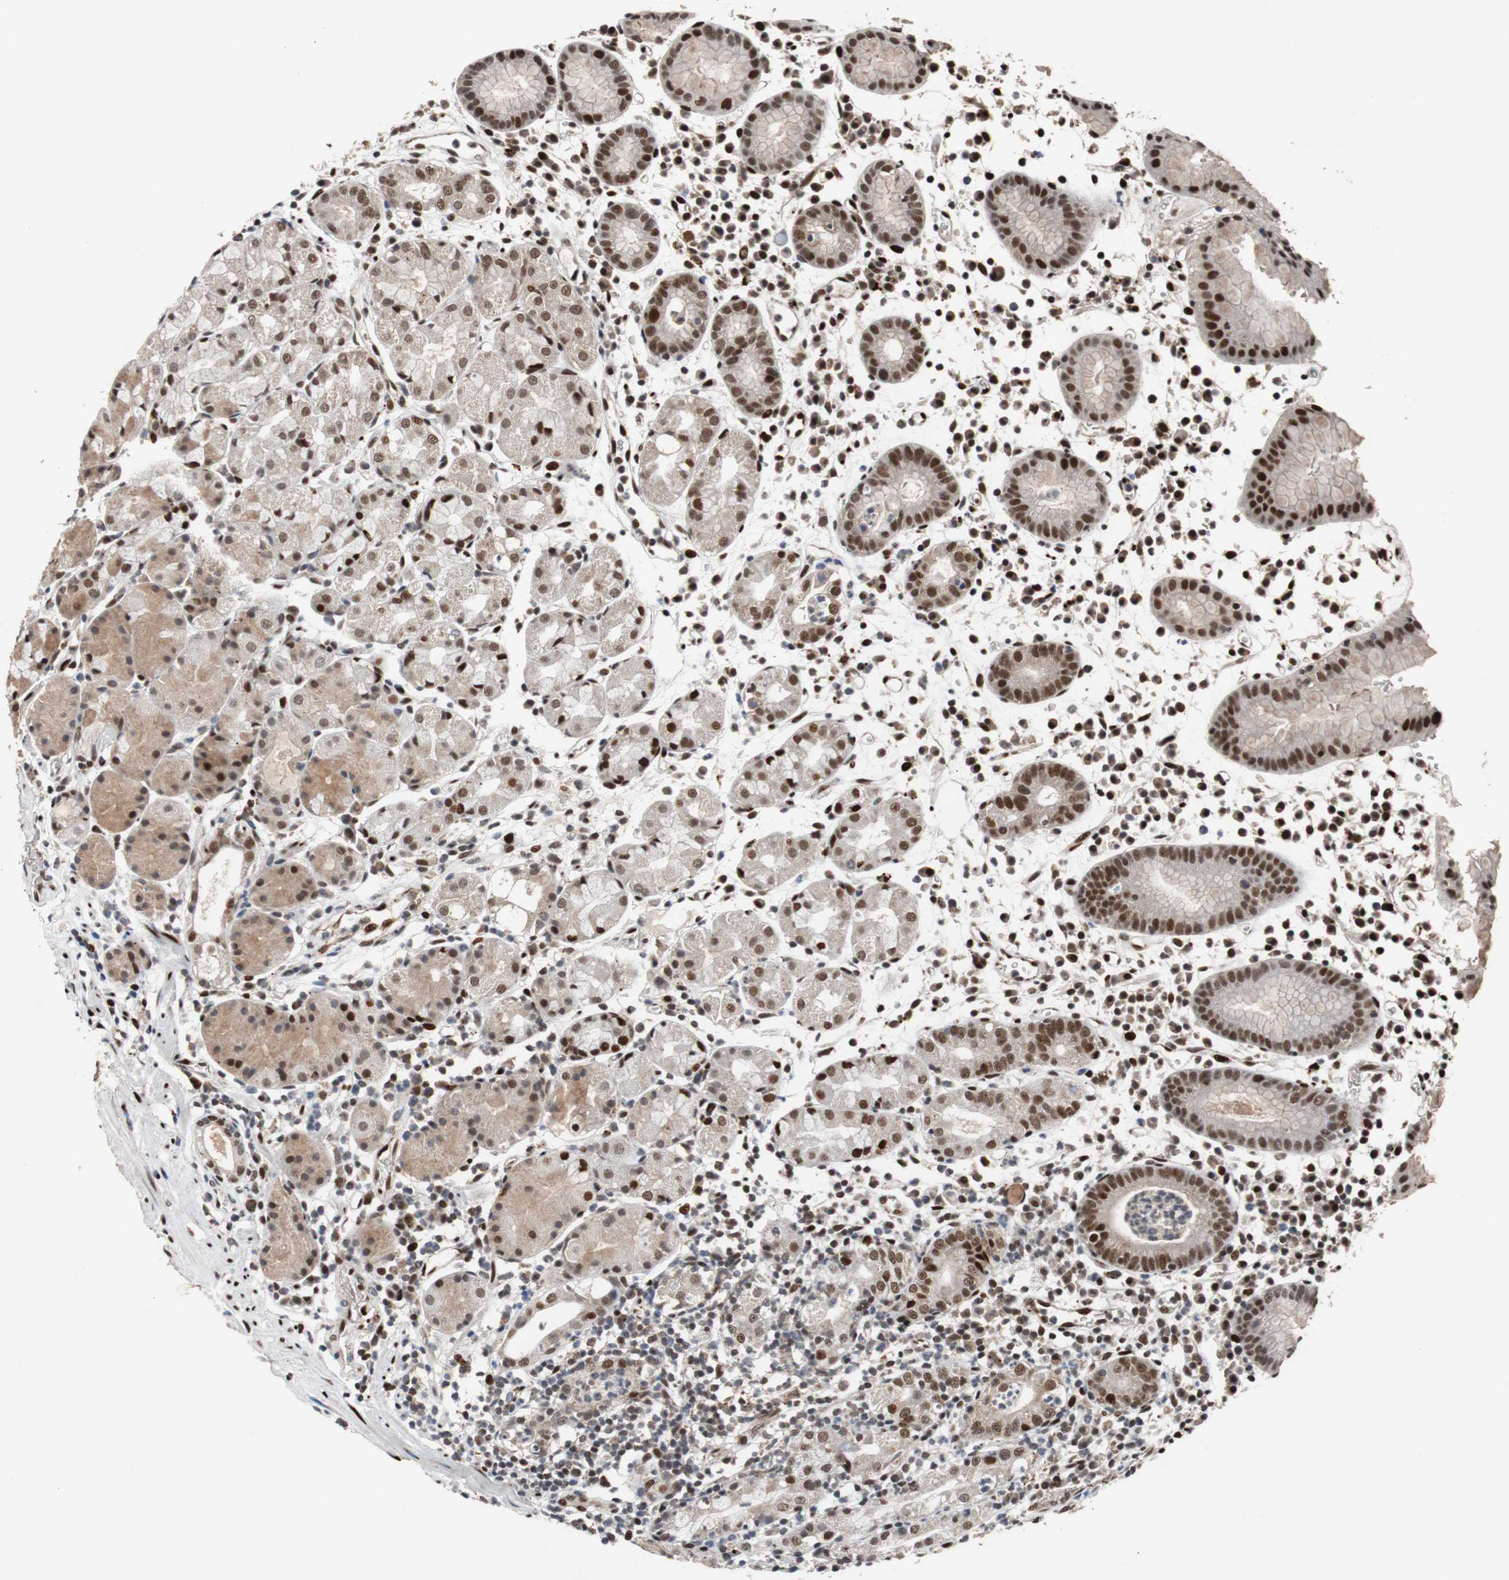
{"staining": {"intensity": "strong", "quantity": ">75%", "location": "cytoplasmic/membranous,nuclear"}, "tissue": "stomach", "cell_type": "Glandular cells", "image_type": "normal", "snomed": [{"axis": "morphology", "description": "Normal tissue, NOS"}, {"axis": "topography", "description": "Stomach"}, {"axis": "topography", "description": "Stomach, lower"}], "caption": "Strong cytoplasmic/membranous,nuclear positivity for a protein is identified in about >75% of glandular cells of normal stomach using IHC.", "gene": "NBL1", "patient": {"sex": "female", "age": 75}}